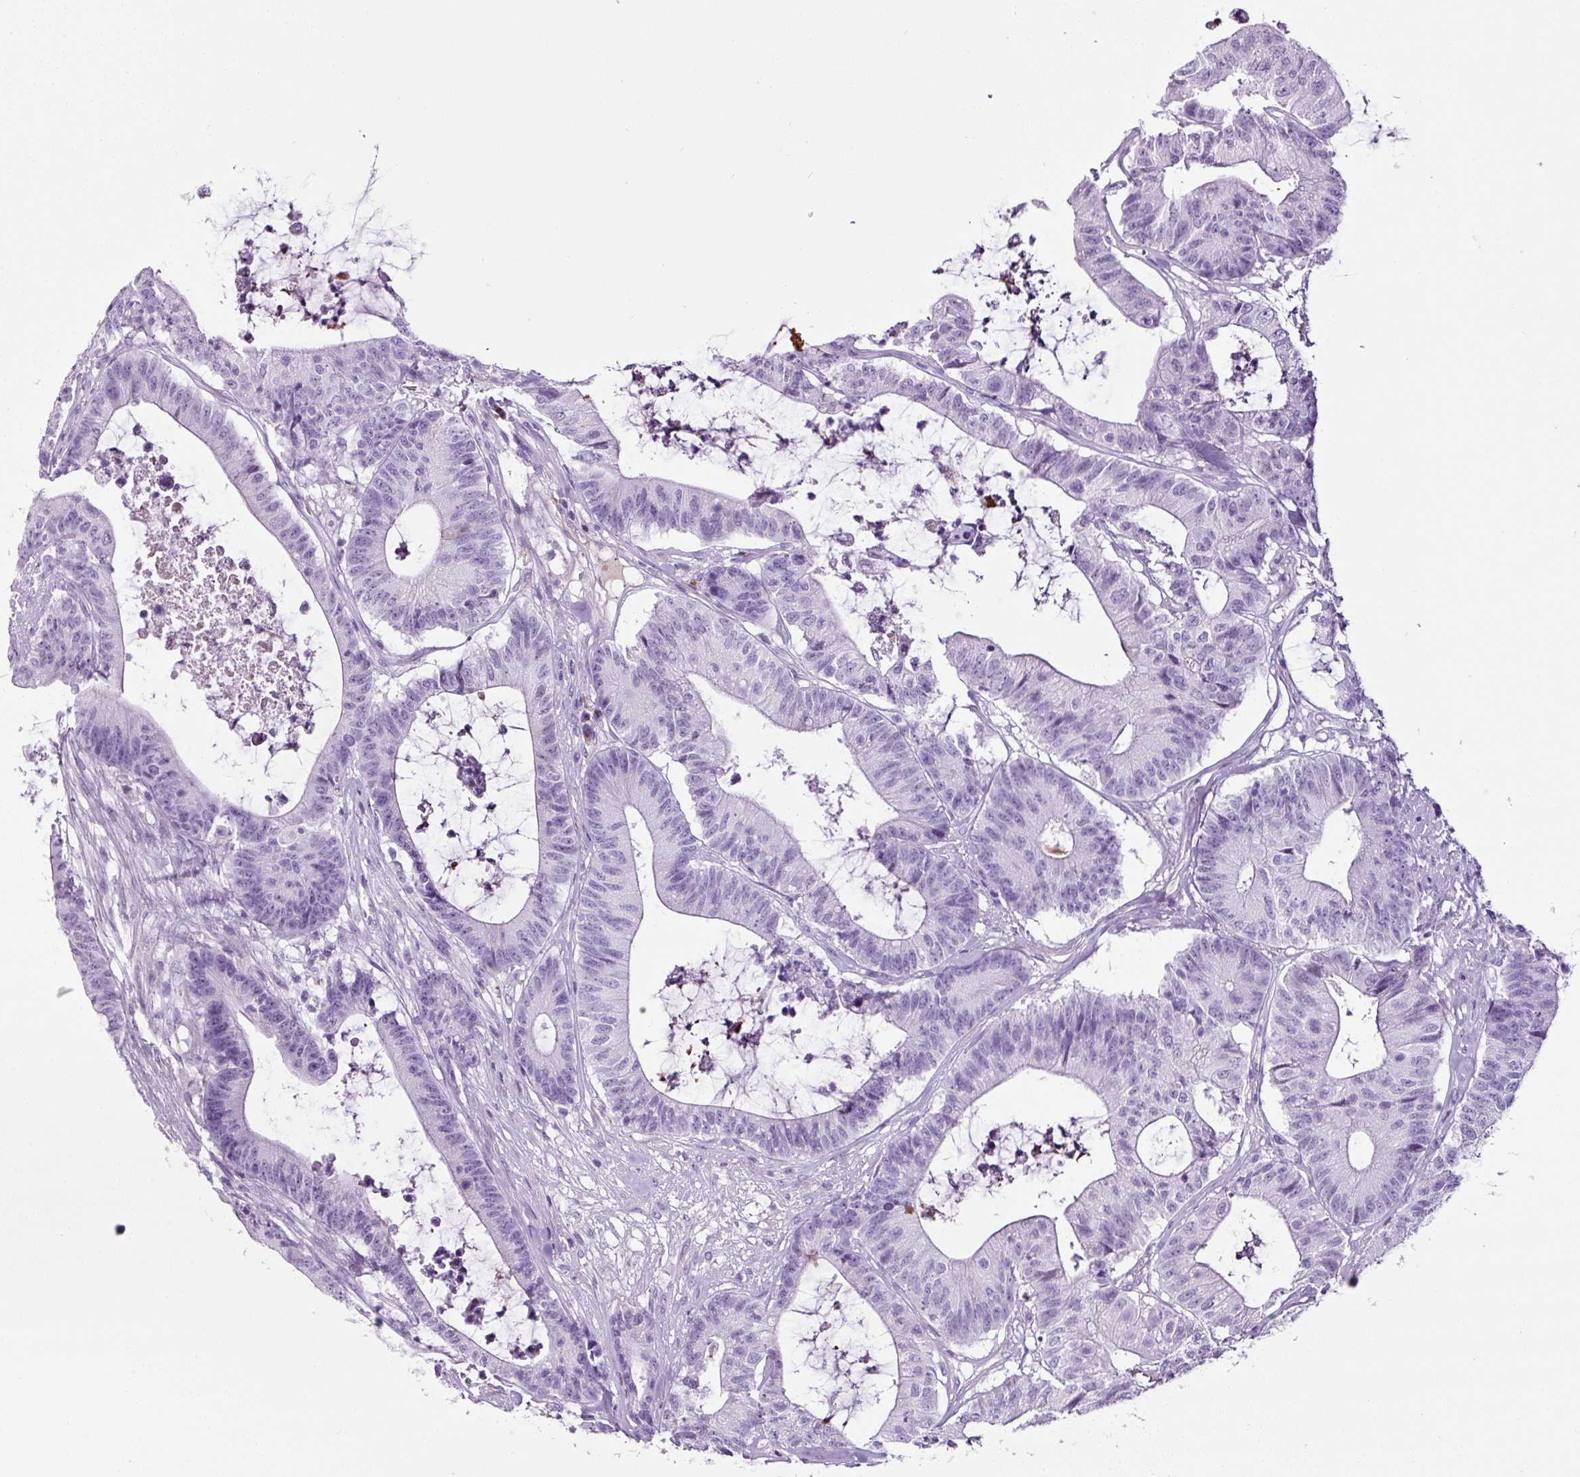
{"staining": {"intensity": "negative", "quantity": "none", "location": "none"}, "tissue": "colorectal cancer", "cell_type": "Tumor cells", "image_type": "cancer", "snomed": [{"axis": "morphology", "description": "Adenocarcinoma, NOS"}, {"axis": "topography", "description": "Colon"}], "caption": "An immunohistochemistry (IHC) histopathology image of colorectal cancer is shown. There is no staining in tumor cells of colorectal cancer. (DAB (3,3'-diaminobenzidine) immunohistochemistry (IHC) visualized using brightfield microscopy, high magnification).", "gene": "KLF1", "patient": {"sex": "female", "age": 84}}